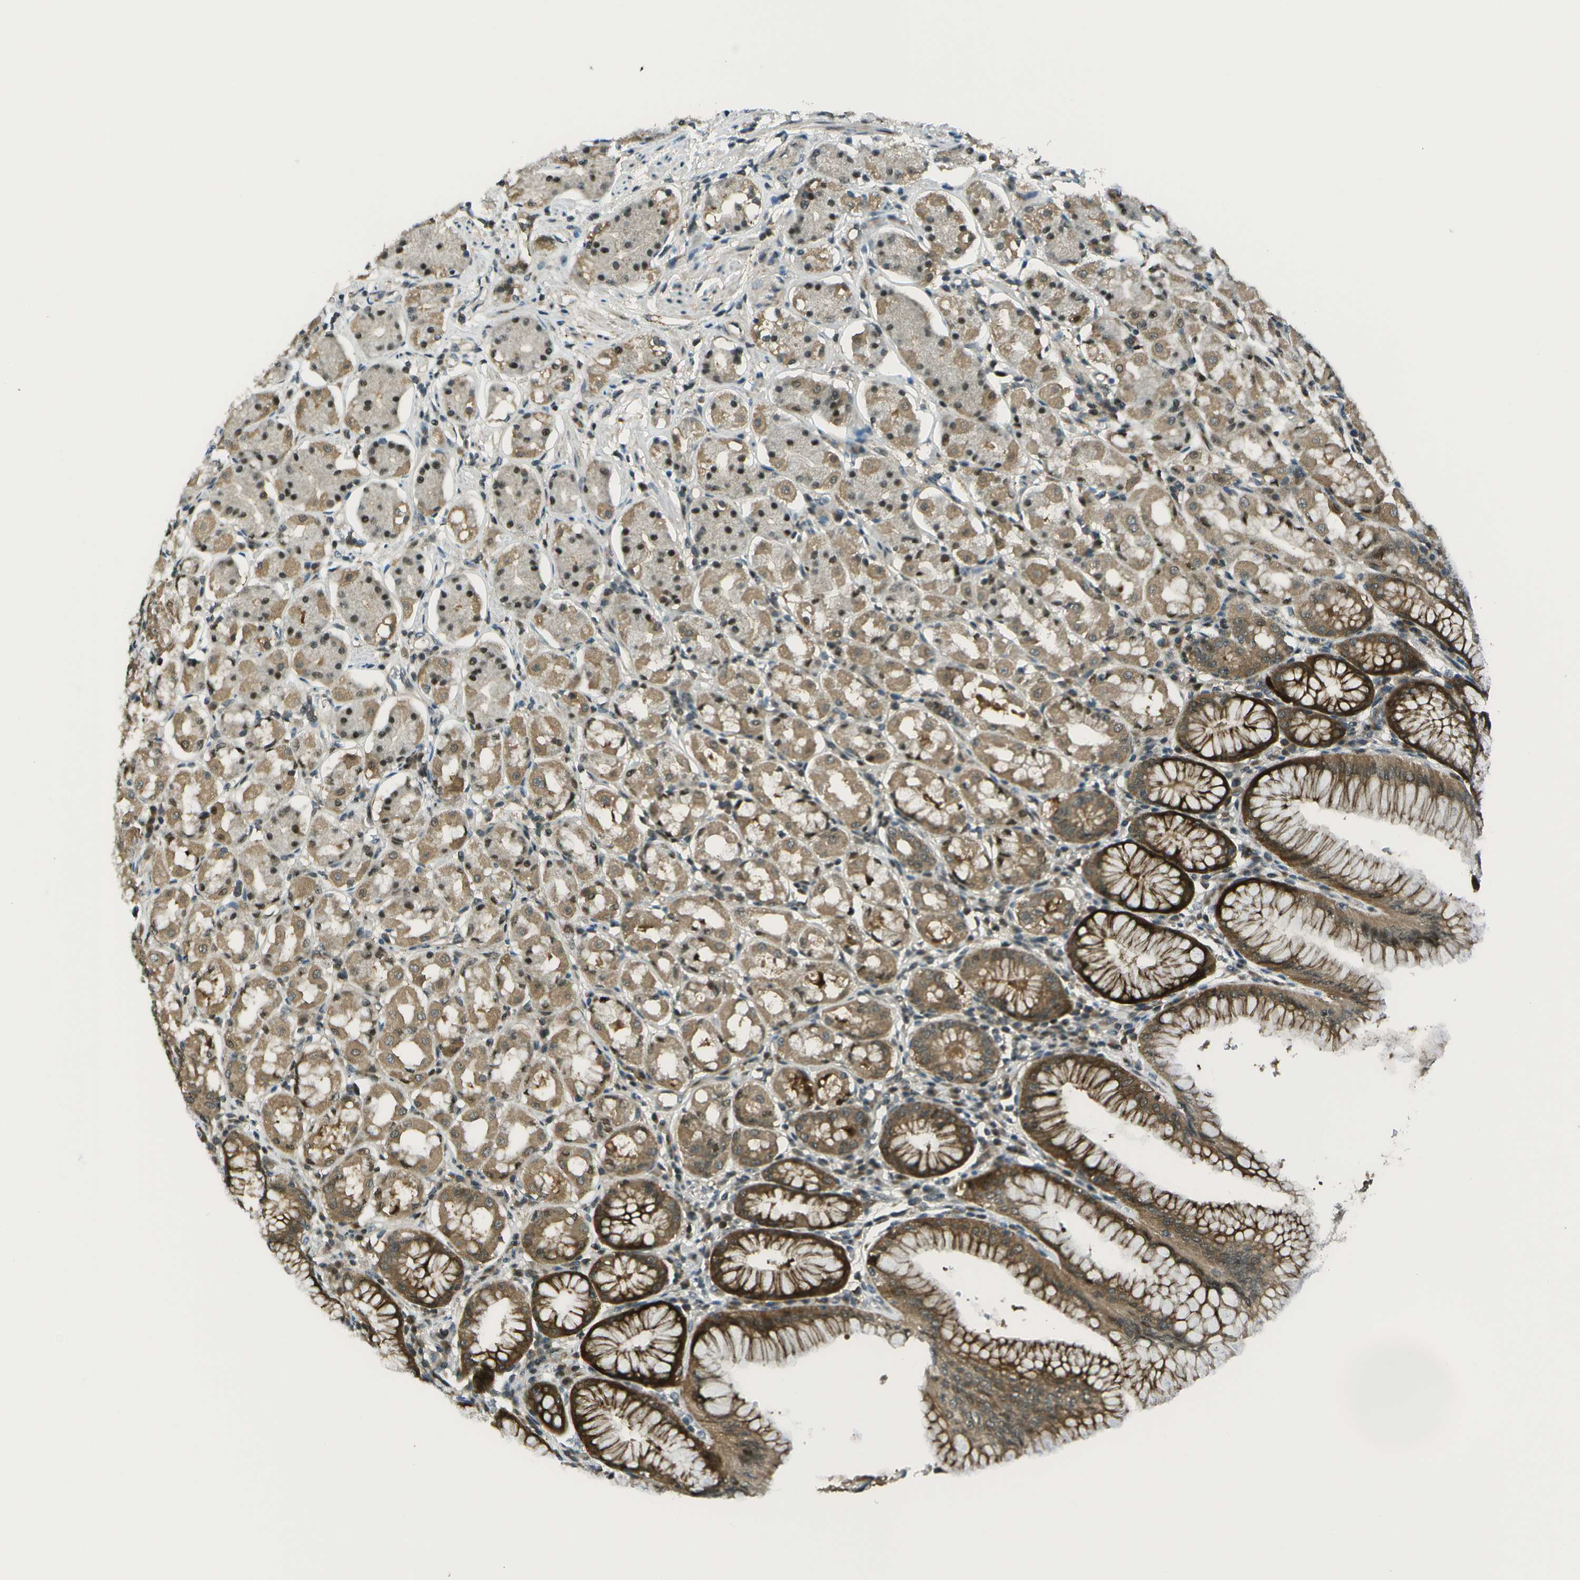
{"staining": {"intensity": "strong", "quantity": ">75%", "location": "cytoplasmic/membranous,nuclear"}, "tissue": "stomach", "cell_type": "Glandular cells", "image_type": "normal", "snomed": [{"axis": "morphology", "description": "Normal tissue, NOS"}, {"axis": "topography", "description": "Stomach"}, {"axis": "topography", "description": "Stomach, lower"}], "caption": "The photomicrograph shows staining of normal stomach, revealing strong cytoplasmic/membranous,nuclear protein expression (brown color) within glandular cells. The staining was performed using DAB (3,3'-diaminobenzidine), with brown indicating positive protein expression. Nuclei are stained blue with hematoxylin.", "gene": "TMEM19", "patient": {"sex": "female", "age": 56}}